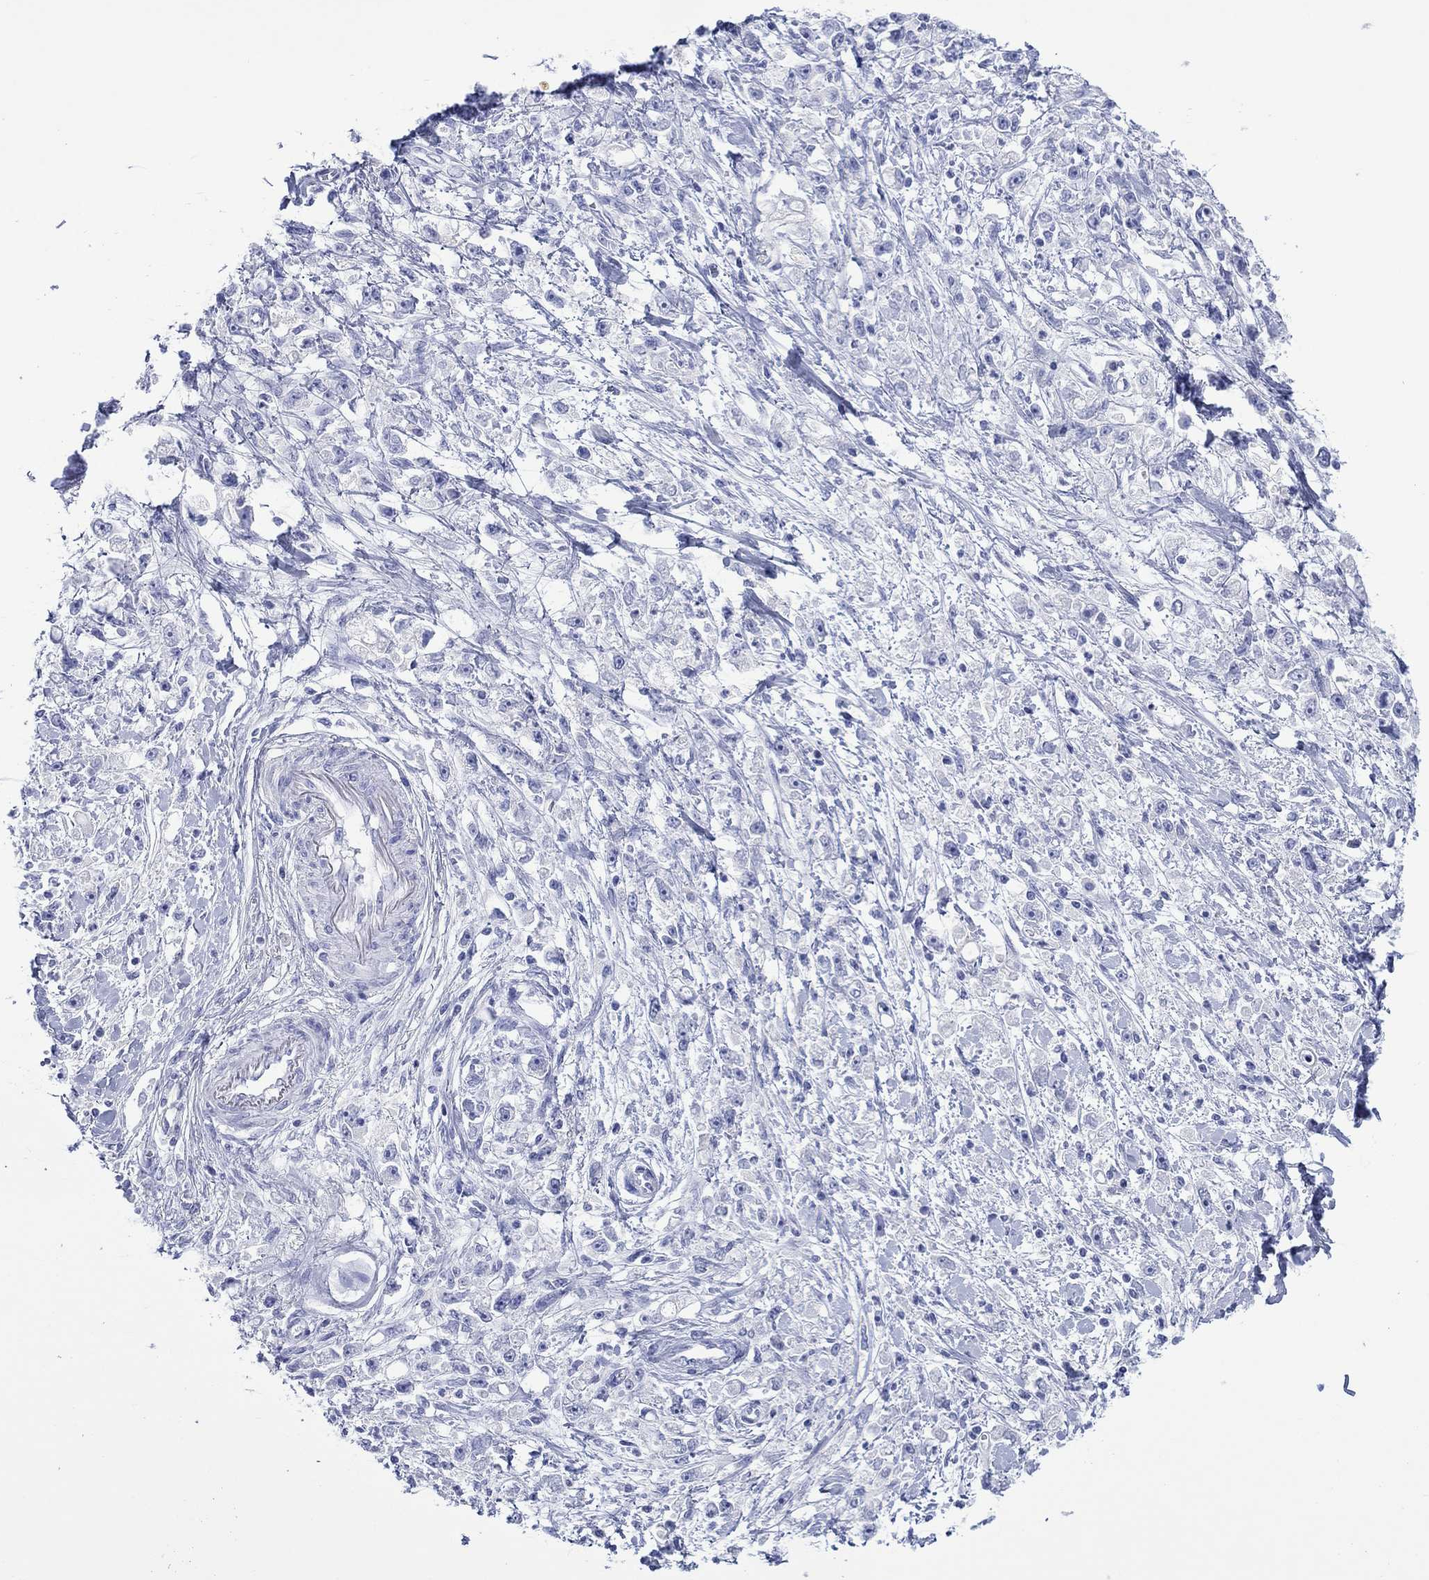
{"staining": {"intensity": "negative", "quantity": "none", "location": "none"}, "tissue": "stomach cancer", "cell_type": "Tumor cells", "image_type": "cancer", "snomed": [{"axis": "morphology", "description": "Adenocarcinoma, NOS"}, {"axis": "topography", "description": "Stomach"}], "caption": "High magnification brightfield microscopy of stomach cancer stained with DAB (brown) and counterstained with hematoxylin (blue): tumor cells show no significant positivity.", "gene": "MLANA", "patient": {"sex": "female", "age": 59}}